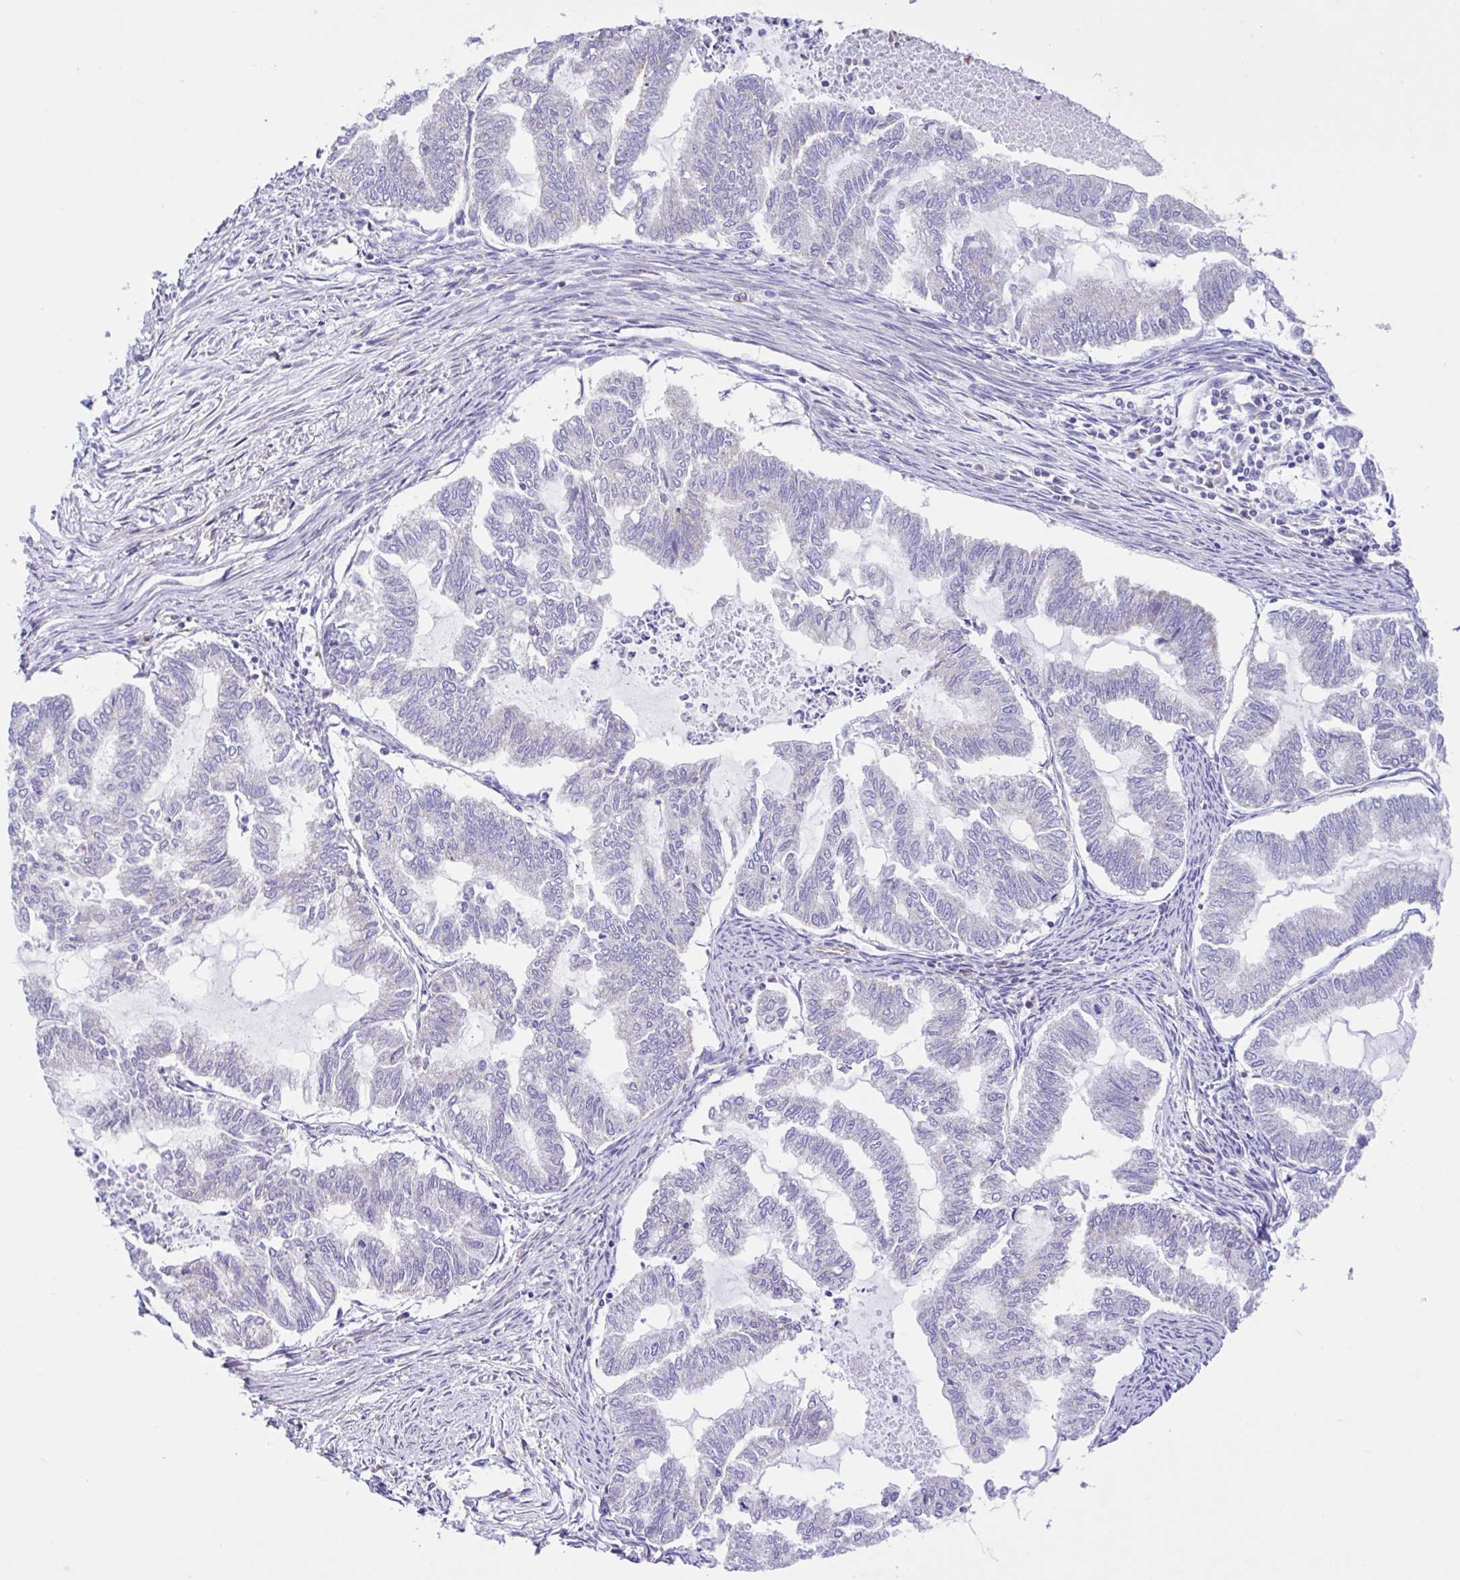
{"staining": {"intensity": "negative", "quantity": "none", "location": "none"}, "tissue": "endometrial cancer", "cell_type": "Tumor cells", "image_type": "cancer", "snomed": [{"axis": "morphology", "description": "Adenocarcinoma, NOS"}, {"axis": "topography", "description": "Endometrium"}], "caption": "The immunohistochemistry (IHC) histopathology image has no significant staining in tumor cells of endometrial cancer tissue.", "gene": "NDUFS2", "patient": {"sex": "female", "age": 79}}